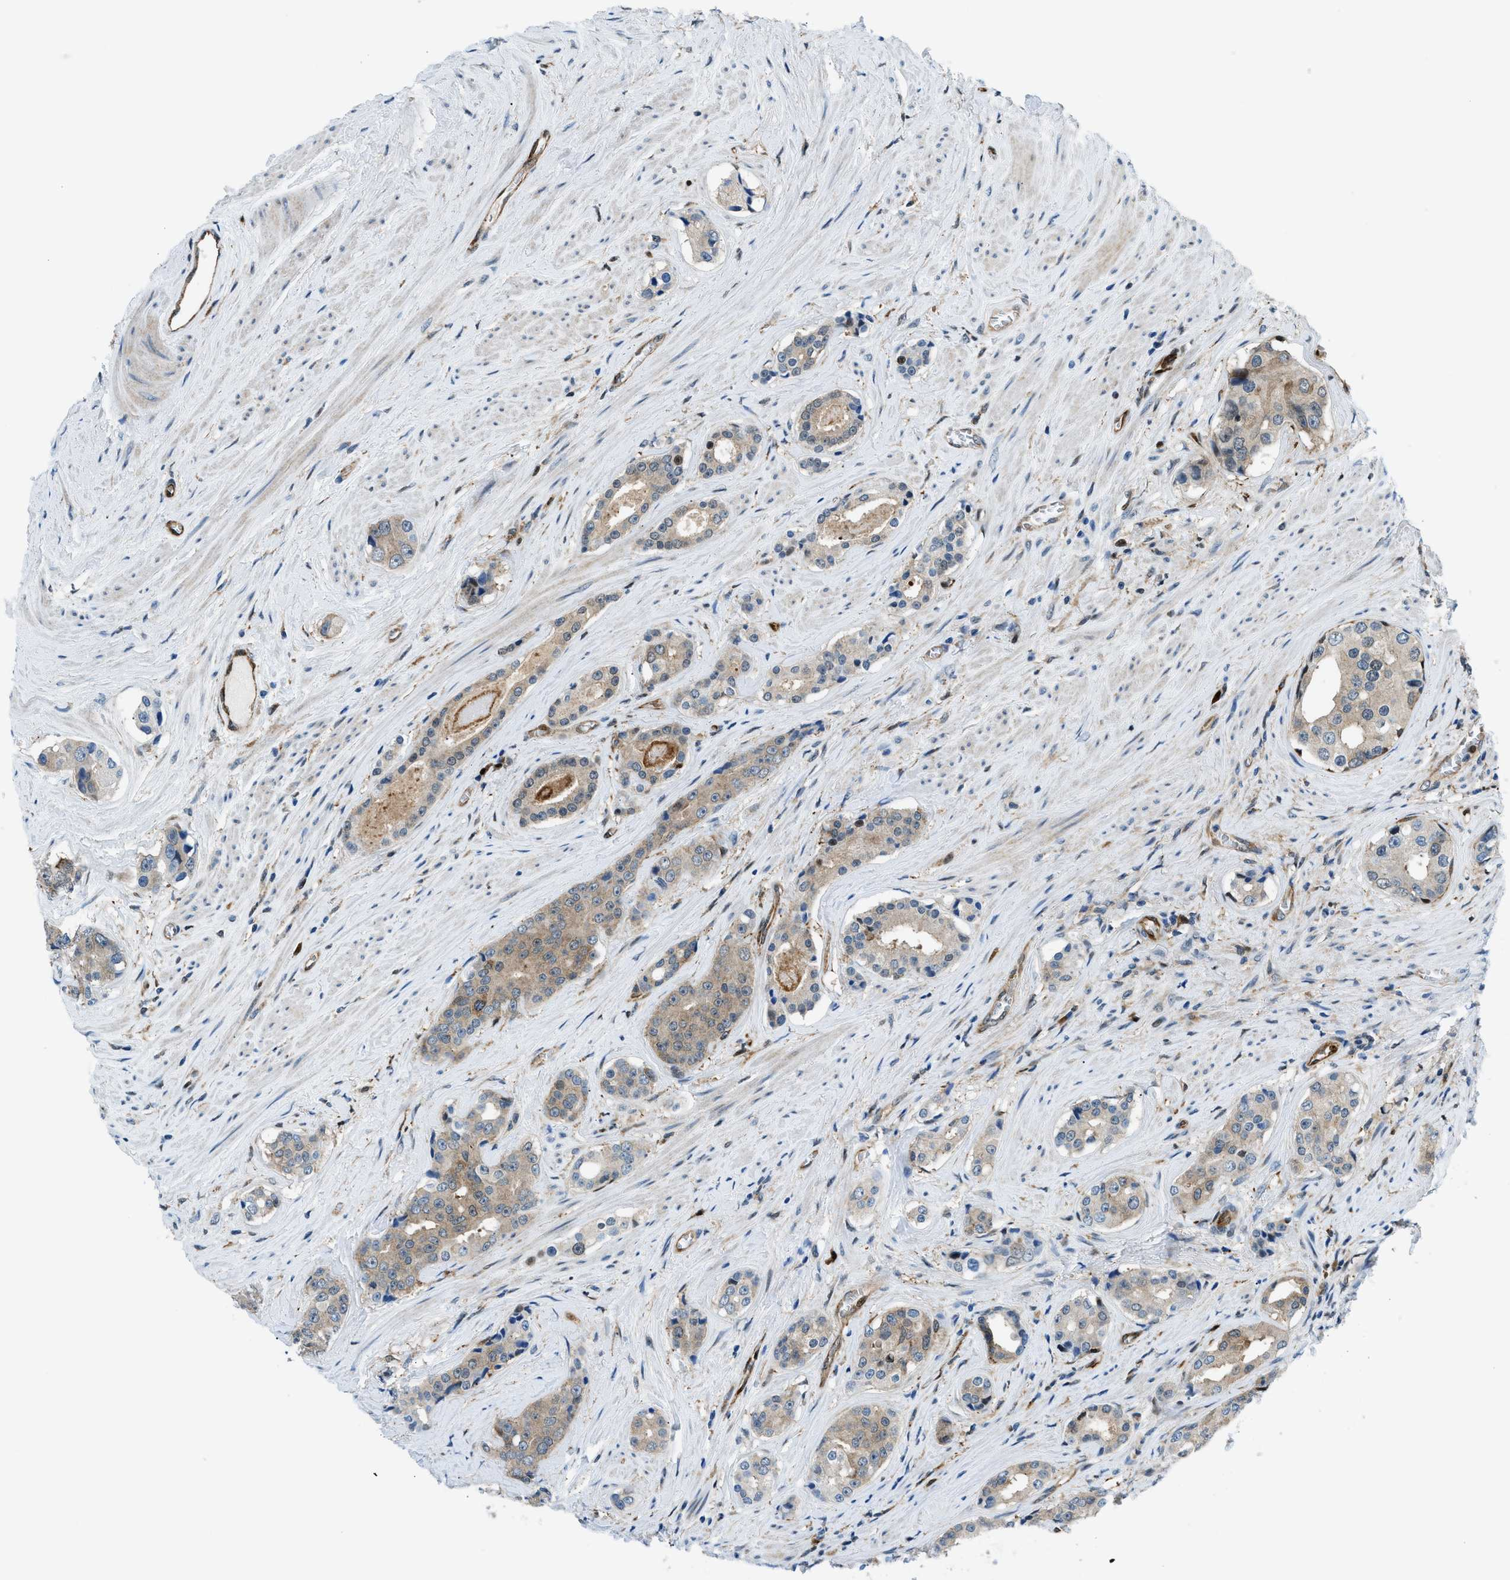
{"staining": {"intensity": "moderate", "quantity": "<25%", "location": "cytoplasmic/membranous,nuclear"}, "tissue": "prostate cancer", "cell_type": "Tumor cells", "image_type": "cancer", "snomed": [{"axis": "morphology", "description": "Adenocarcinoma, High grade"}, {"axis": "topography", "description": "Prostate"}], "caption": "Tumor cells exhibit moderate cytoplasmic/membranous and nuclear expression in approximately <25% of cells in high-grade adenocarcinoma (prostate).", "gene": "YWHAE", "patient": {"sex": "male", "age": 71}}